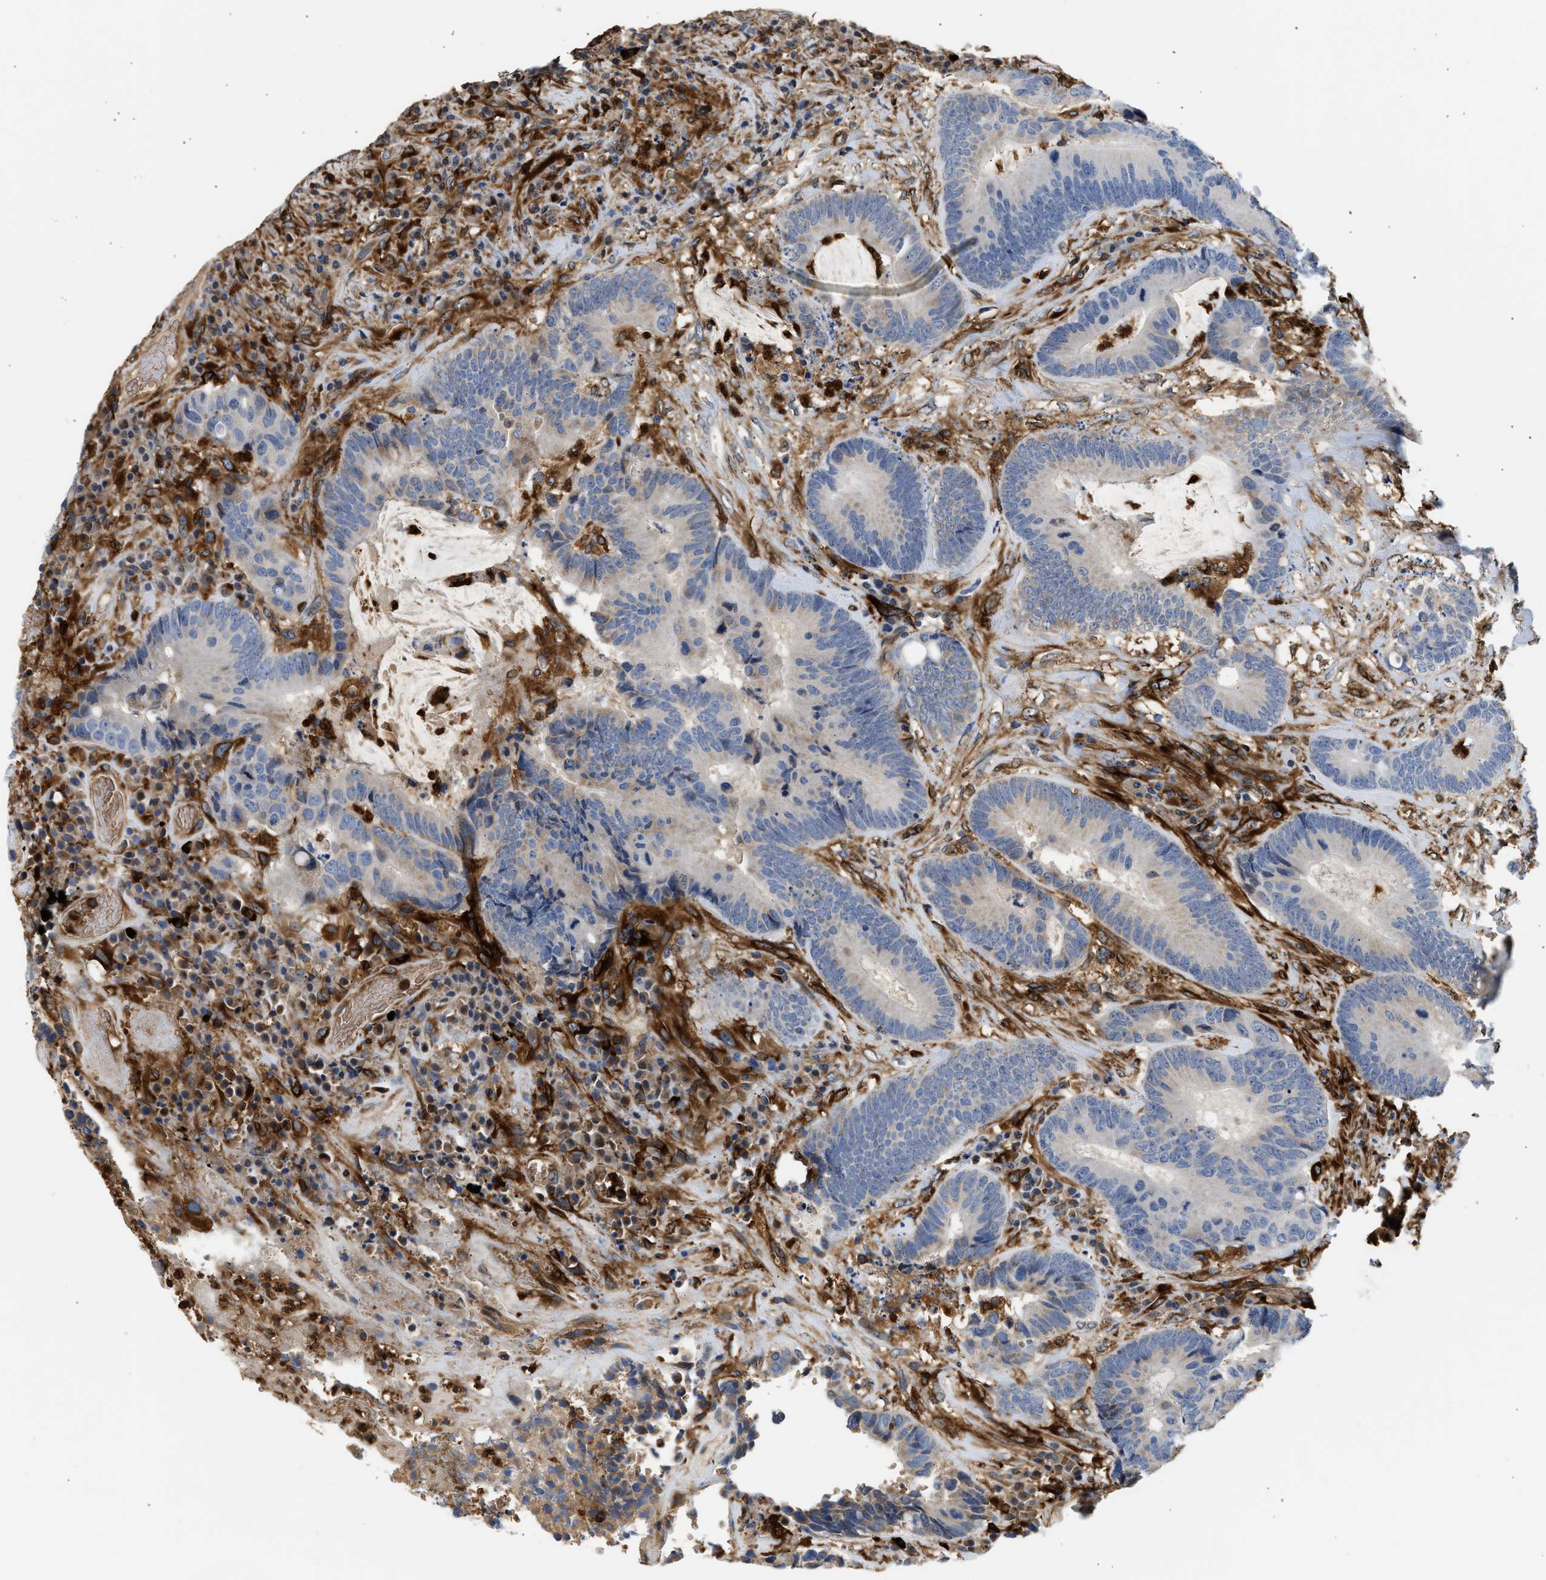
{"staining": {"intensity": "negative", "quantity": "none", "location": "none"}, "tissue": "colorectal cancer", "cell_type": "Tumor cells", "image_type": "cancer", "snomed": [{"axis": "morphology", "description": "Adenocarcinoma, NOS"}, {"axis": "topography", "description": "Rectum"}], "caption": "This is a photomicrograph of immunohistochemistry (IHC) staining of colorectal cancer, which shows no positivity in tumor cells.", "gene": "RAB31", "patient": {"sex": "female", "age": 89}}